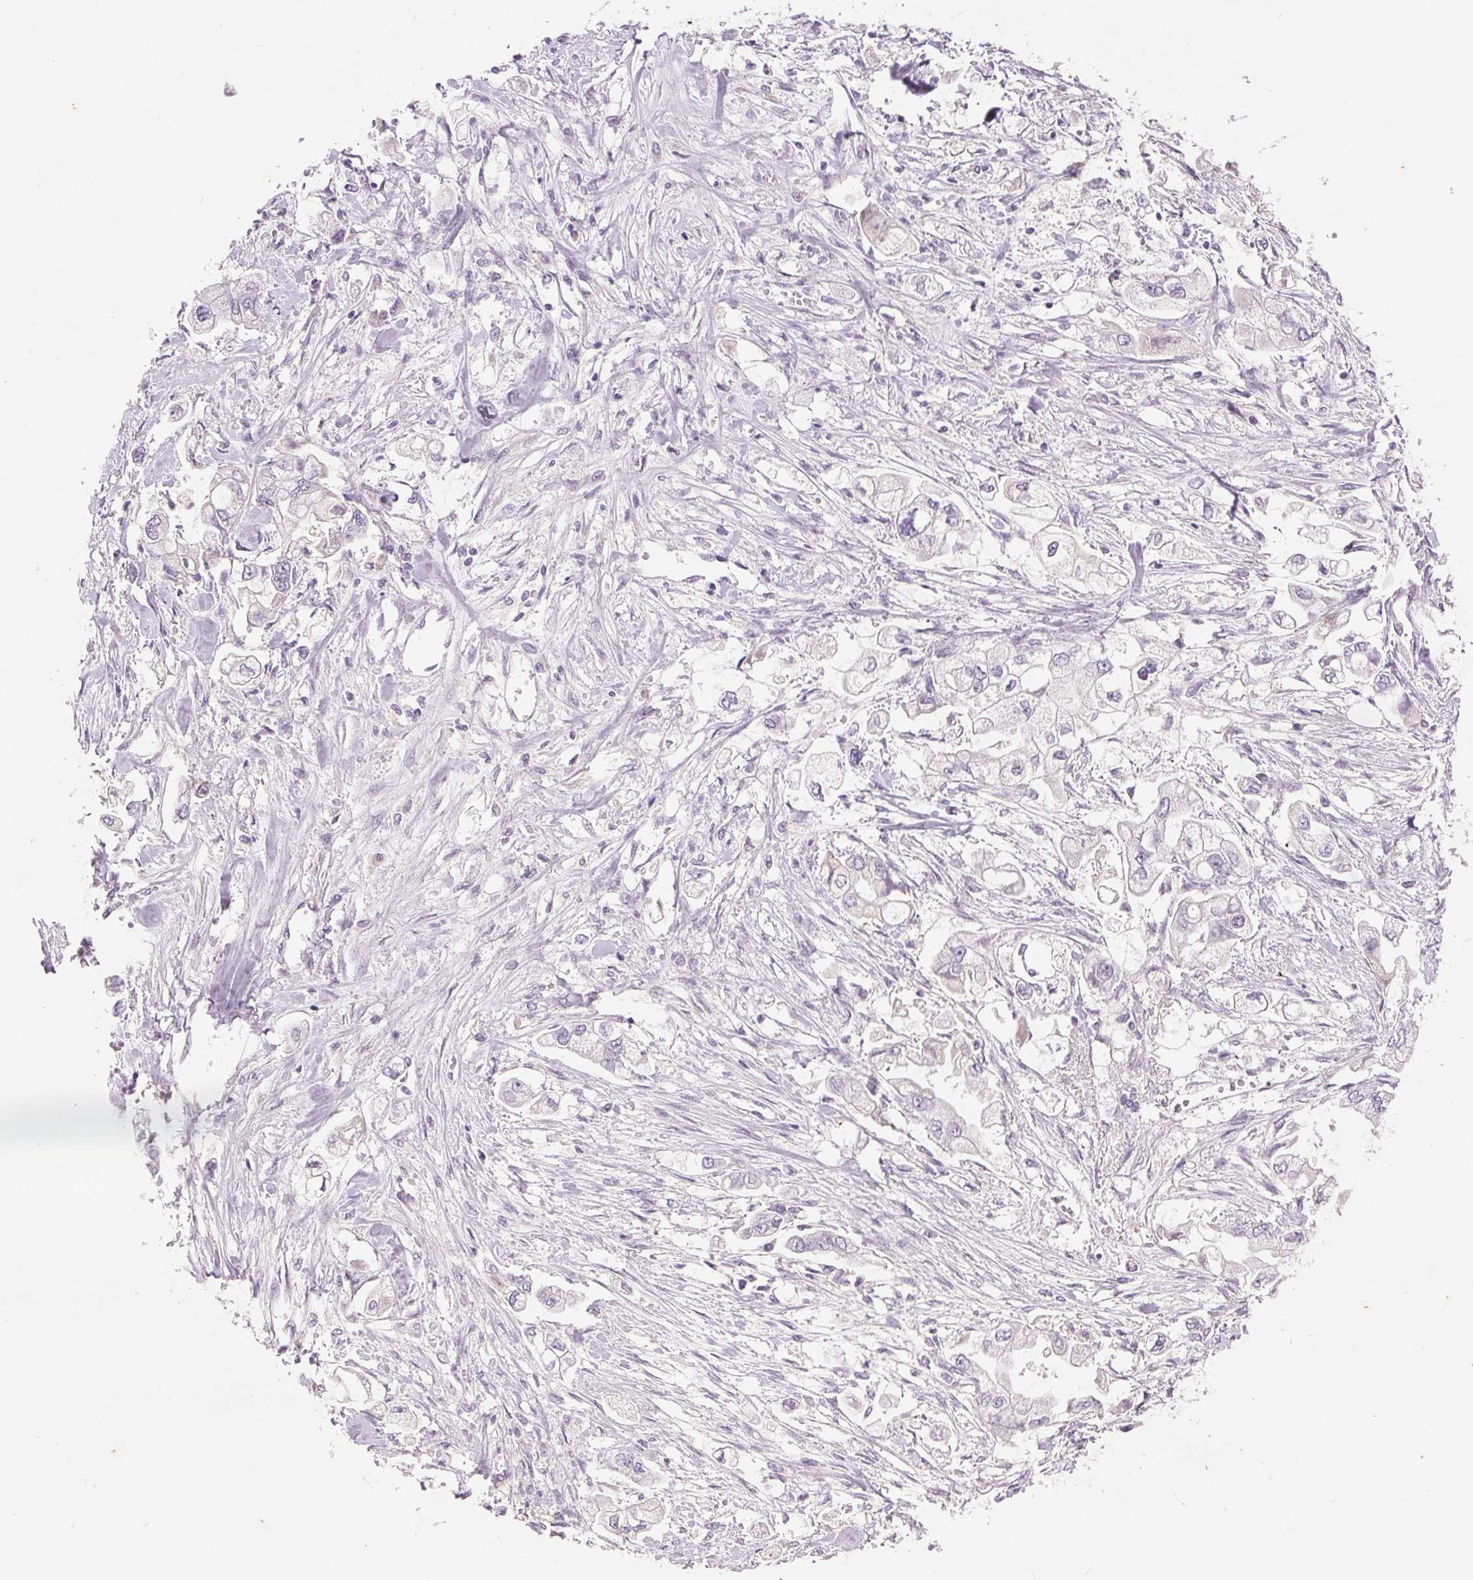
{"staining": {"intensity": "negative", "quantity": "none", "location": "none"}, "tissue": "stomach cancer", "cell_type": "Tumor cells", "image_type": "cancer", "snomed": [{"axis": "morphology", "description": "Adenocarcinoma, NOS"}, {"axis": "topography", "description": "Stomach"}], "caption": "This is a histopathology image of immunohistochemistry staining of stomach adenocarcinoma, which shows no staining in tumor cells. (DAB (3,3'-diaminobenzidine) immunohistochemistry with hematoxylin counter stain).", "gene": "FXYD4", "patient": {"sex": "male", "age": 62}}